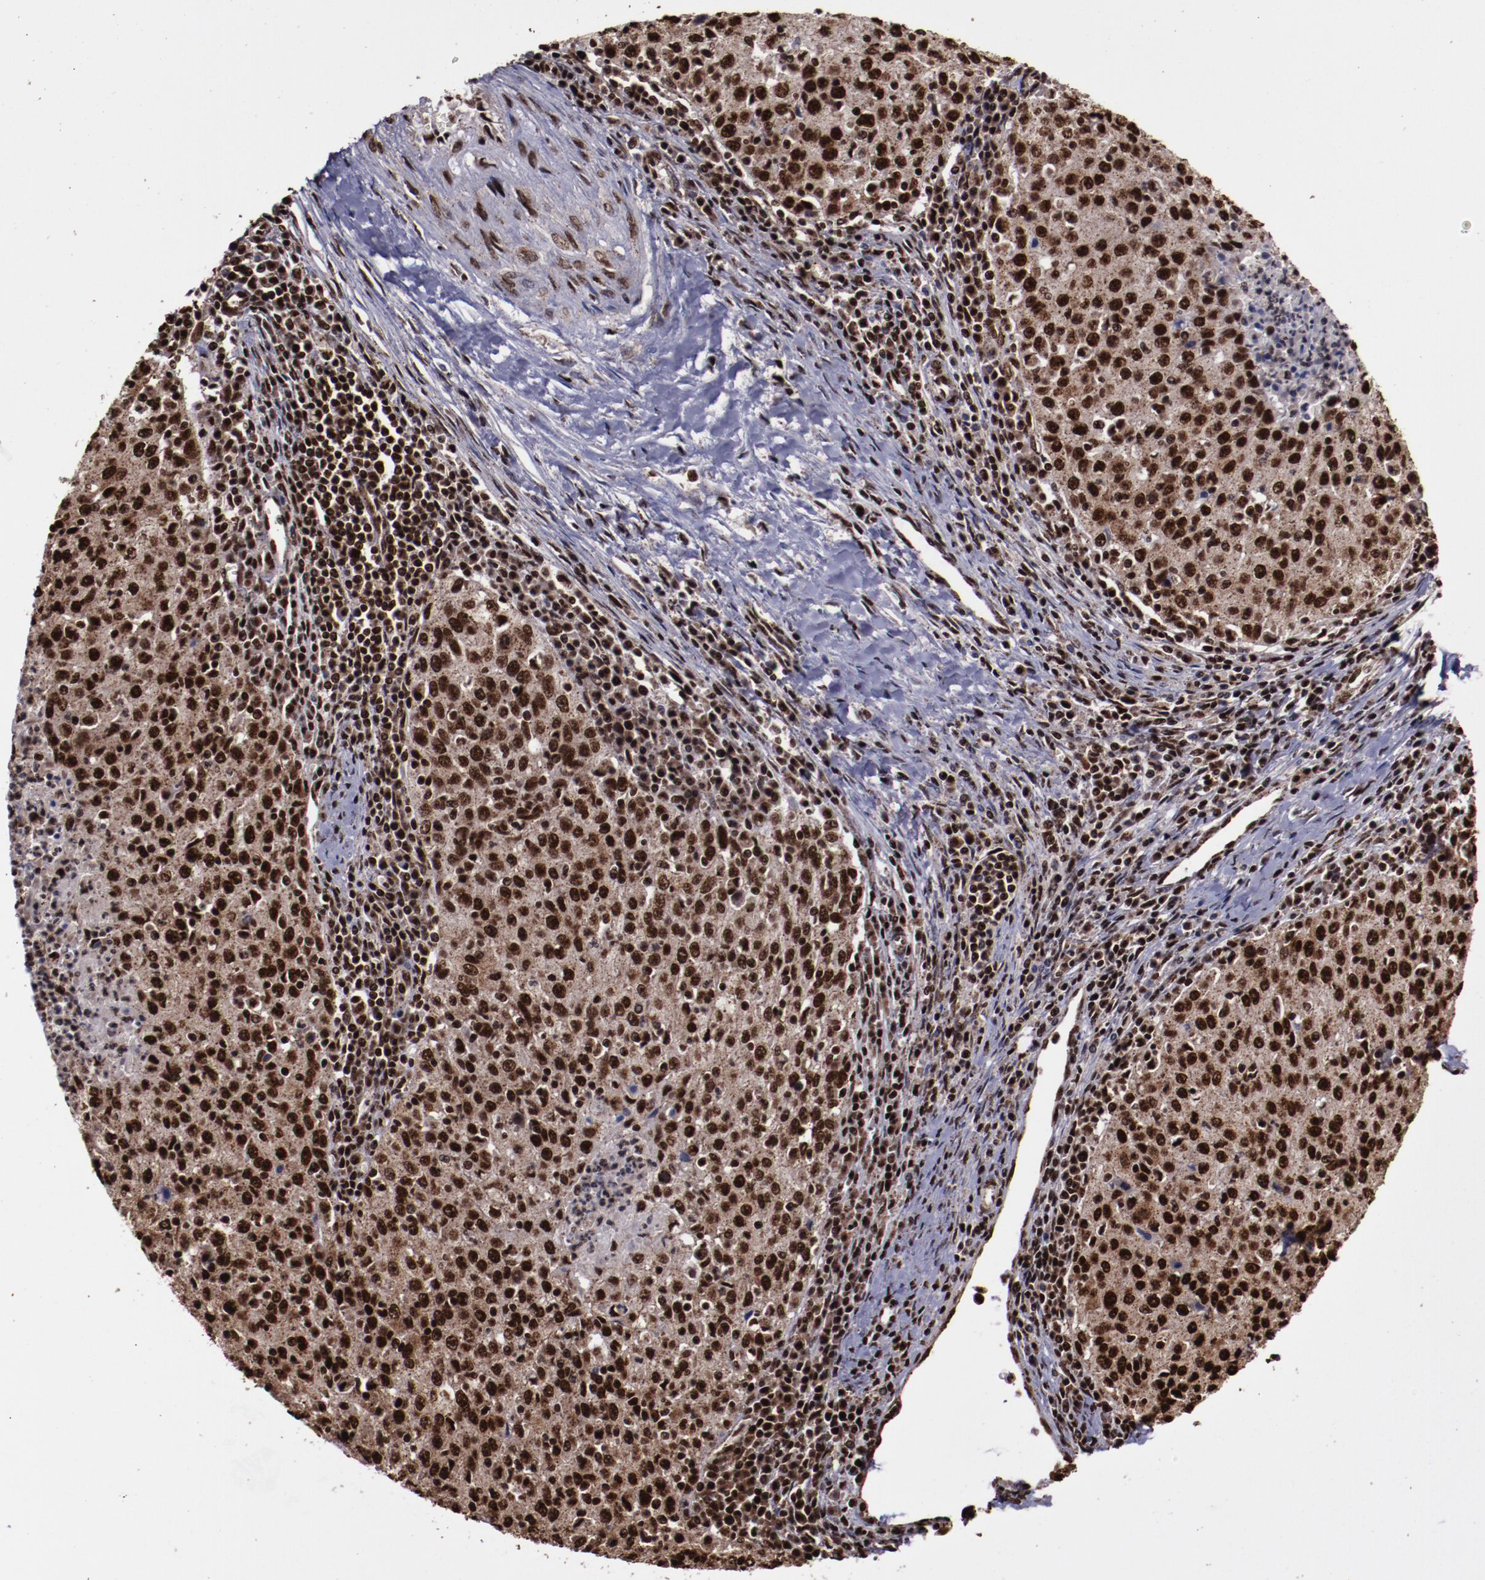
{"staining": {"intensity": "strong", "quantity": ">75%", "location": "cytoplasmic/membranous,nuclear"}, "tissue": "cervical cancer", "cell_type": "Tumor cells", "image_type": "cancer", "snomed": [{"axis": "morphology", "description": "Squamous cell carcinoma, NOS"}, {"axis": "topography", "description": "Cervix"}], "caption": "A histopathology image of cervical cancer (squamous cell carcinoma) stained for a protein reveals strong cytoplasmic/membranous and nuclear brown staining in tumor cells.", "gene": "SNW1", "patient": {"sex": "female", "age": 27}}